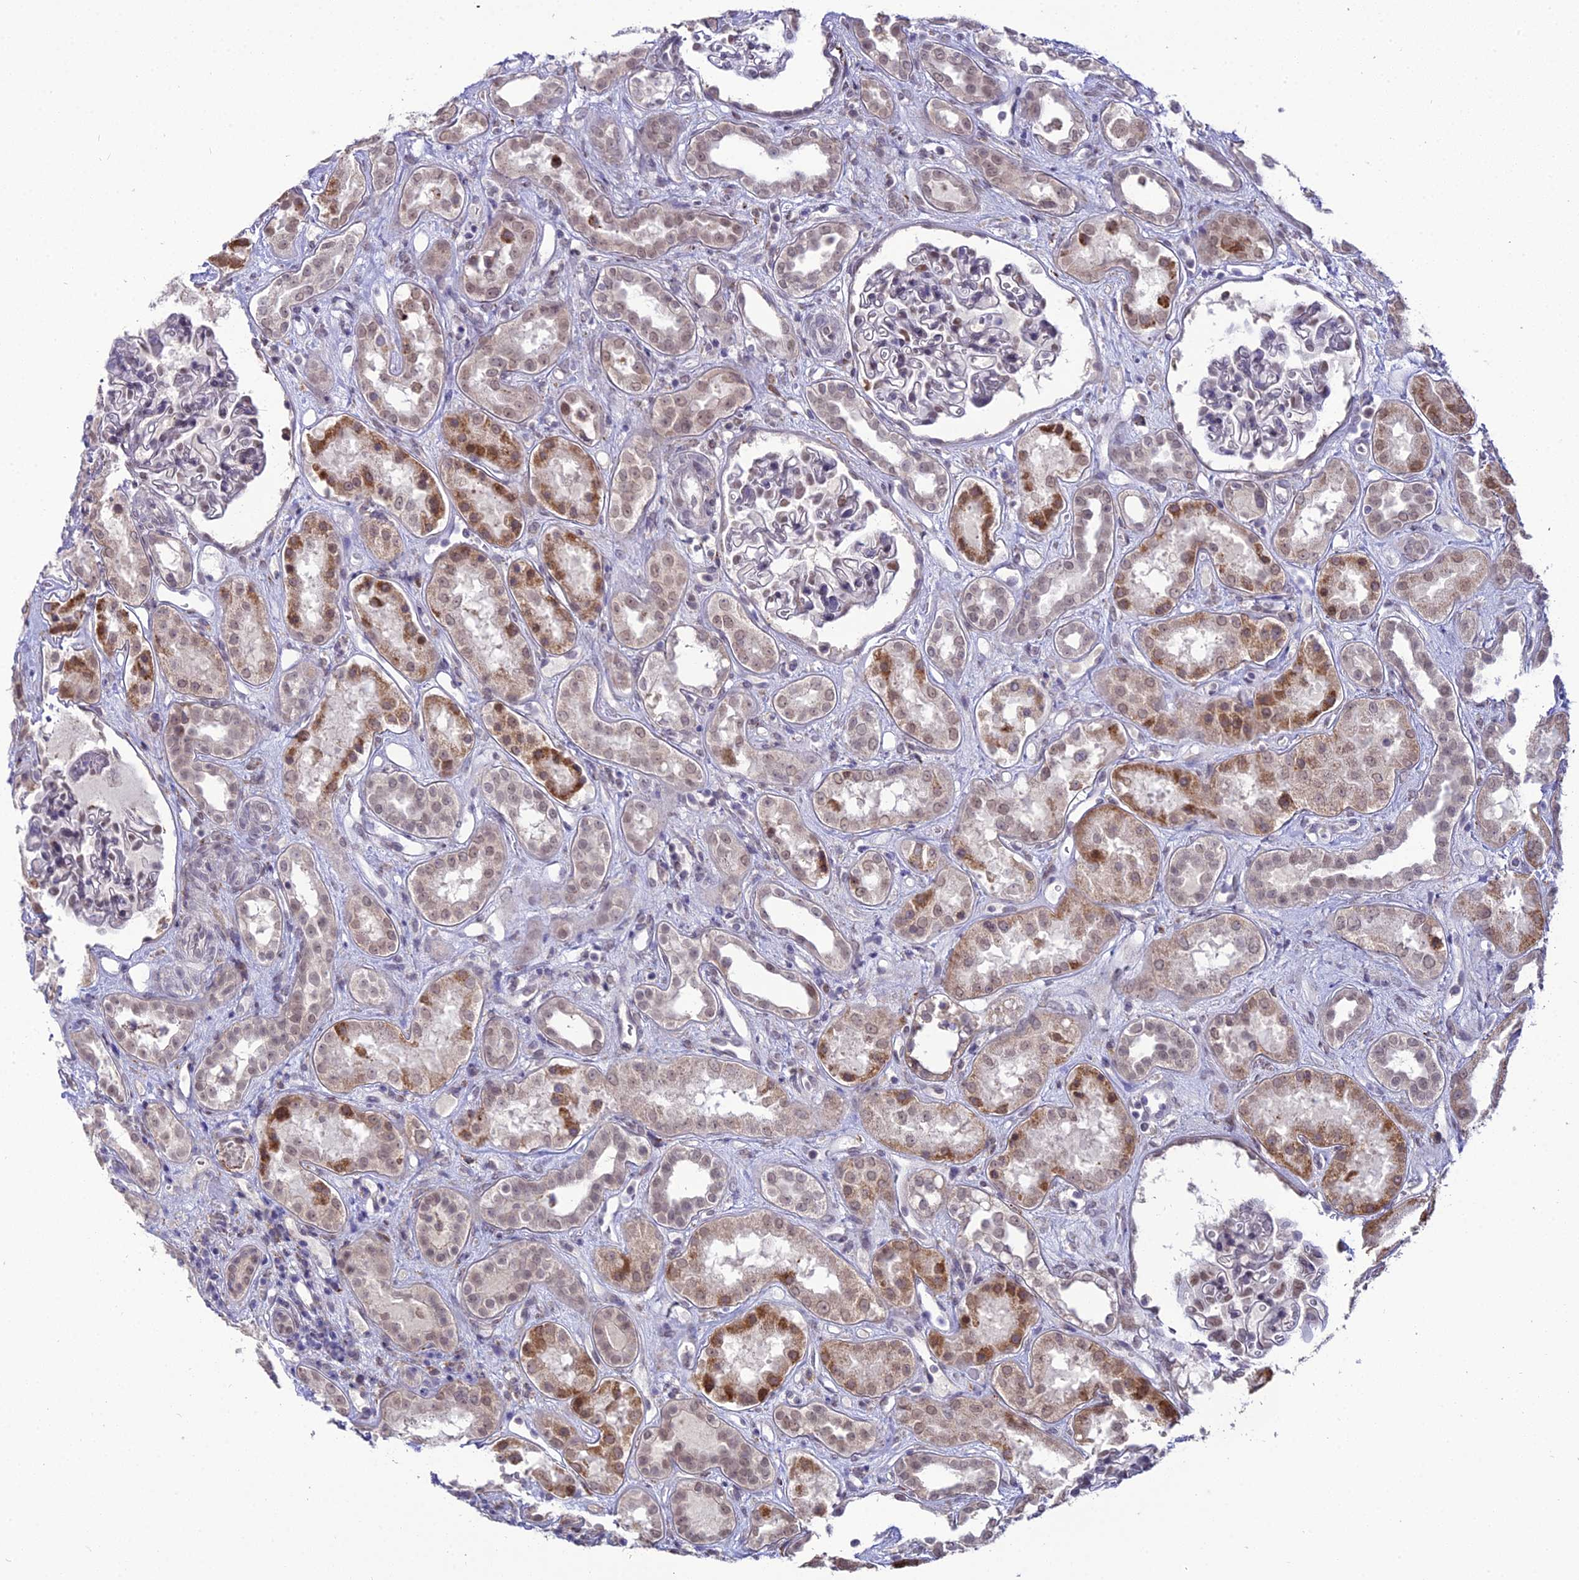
{"staining": {"intensity": "moderate", "quantity": "<25%", "location": "nuclear"}, "tissue": "kidney", "cell_type": "Cells in glomeruli", "image_type": "normal", "snomed": [{"axis": "morphology", "description": "Normal tissue, NOS"}, {"axis": "topography", "description": "Kidney"}], "caption": "Approximately <25% of cells in glomeruli in normal kidney show moderate nuclear protein expression as visualized by brown immunohistochemical staining.", "gene": "TROAP", "patient": {"sex": "male", "age": 59}}